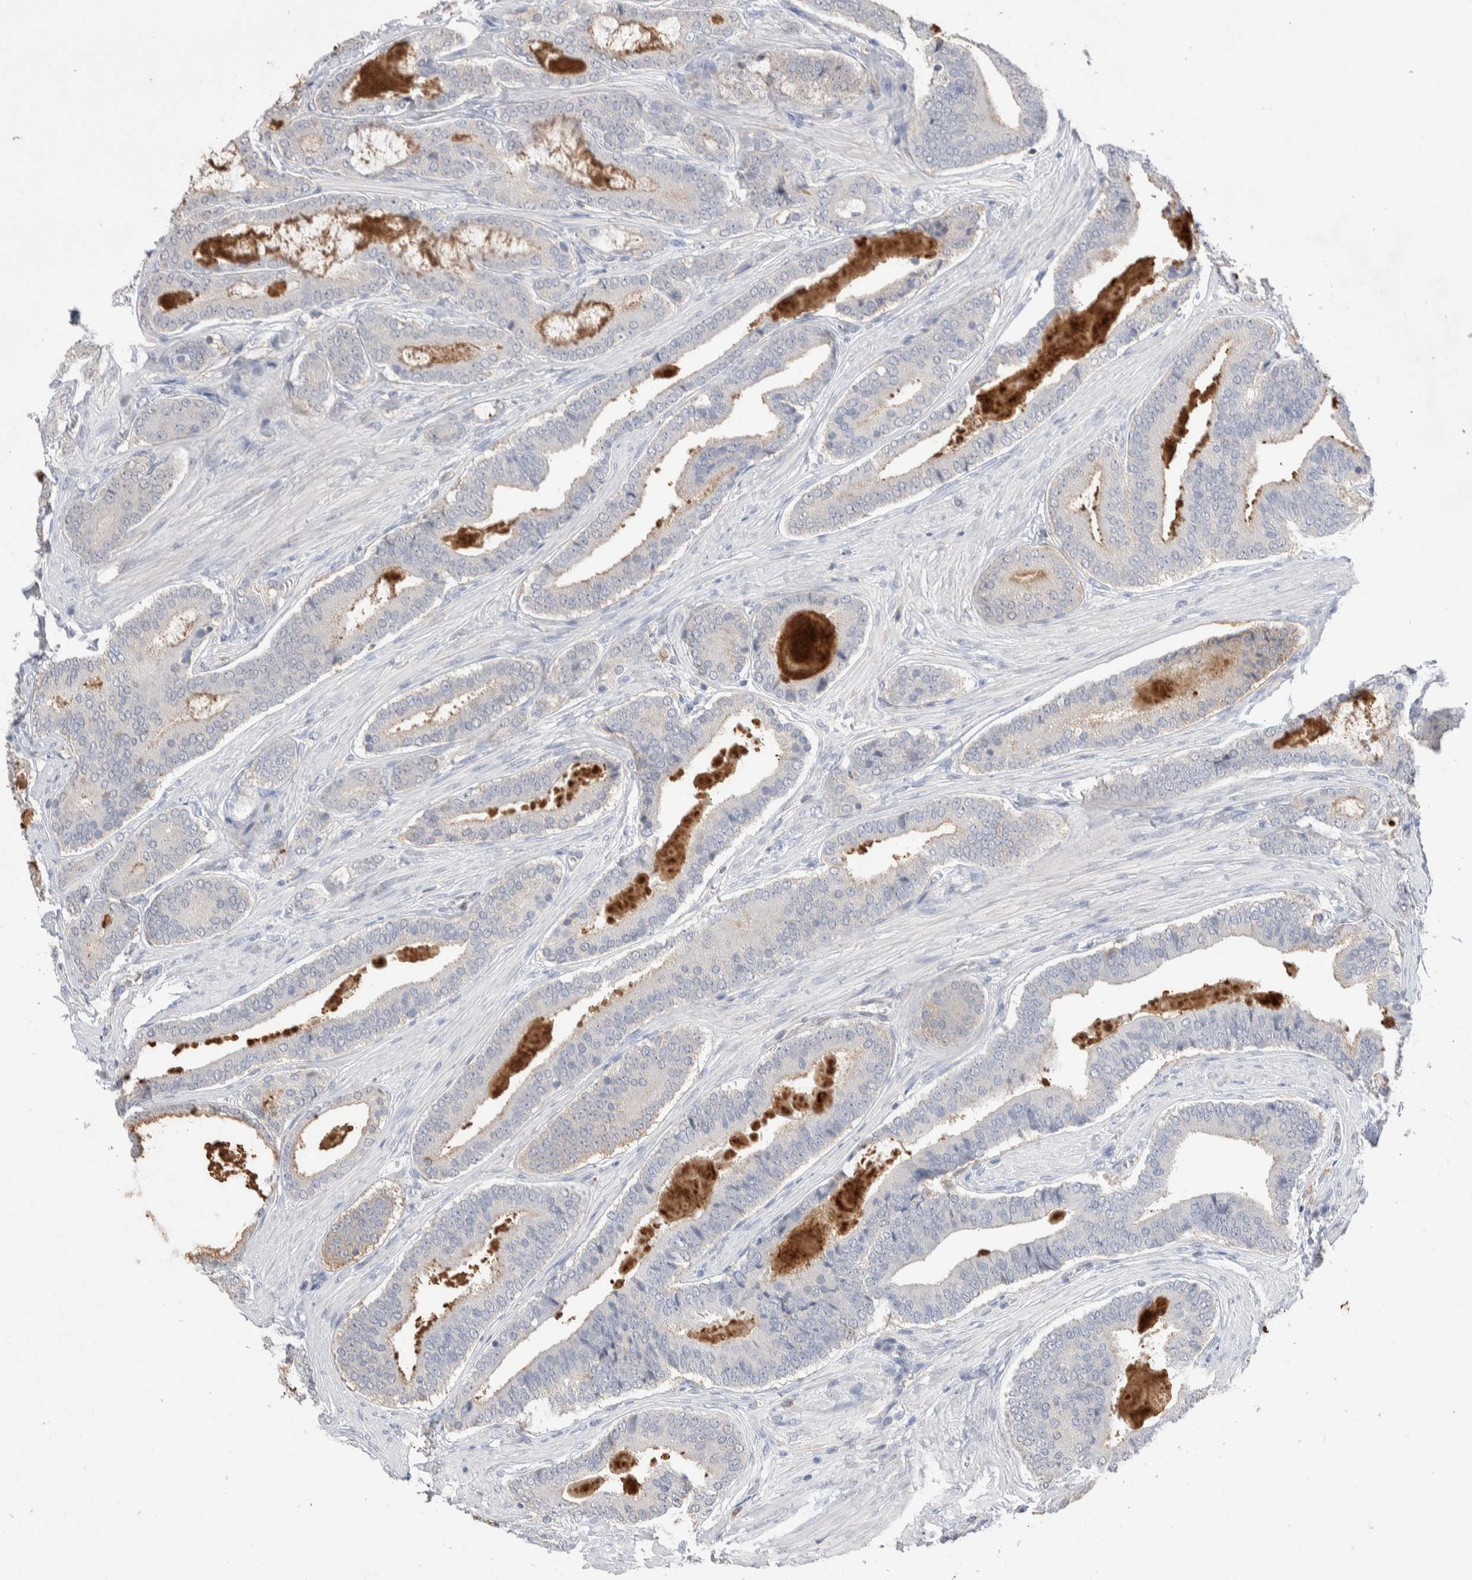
{"staining": {"intensity": "negative", "quantity": "none", "location": "none"}, "tissue": "prostate cancer", "cell_type": "Tumor cells", "image_type": "cancer", "snomed": [{"axis": "morphology", "description": "Adenocarcinoma, High grade"}, {"axis": "topography", "description": "Prostate"}], "caption": "A photomicrograph of human prostate cancer (high-grade adenocarcinoma) is negative for staining in tumor cells.", "gene": "FFAR2", "patient": {"sex": "male", "age": 60}}